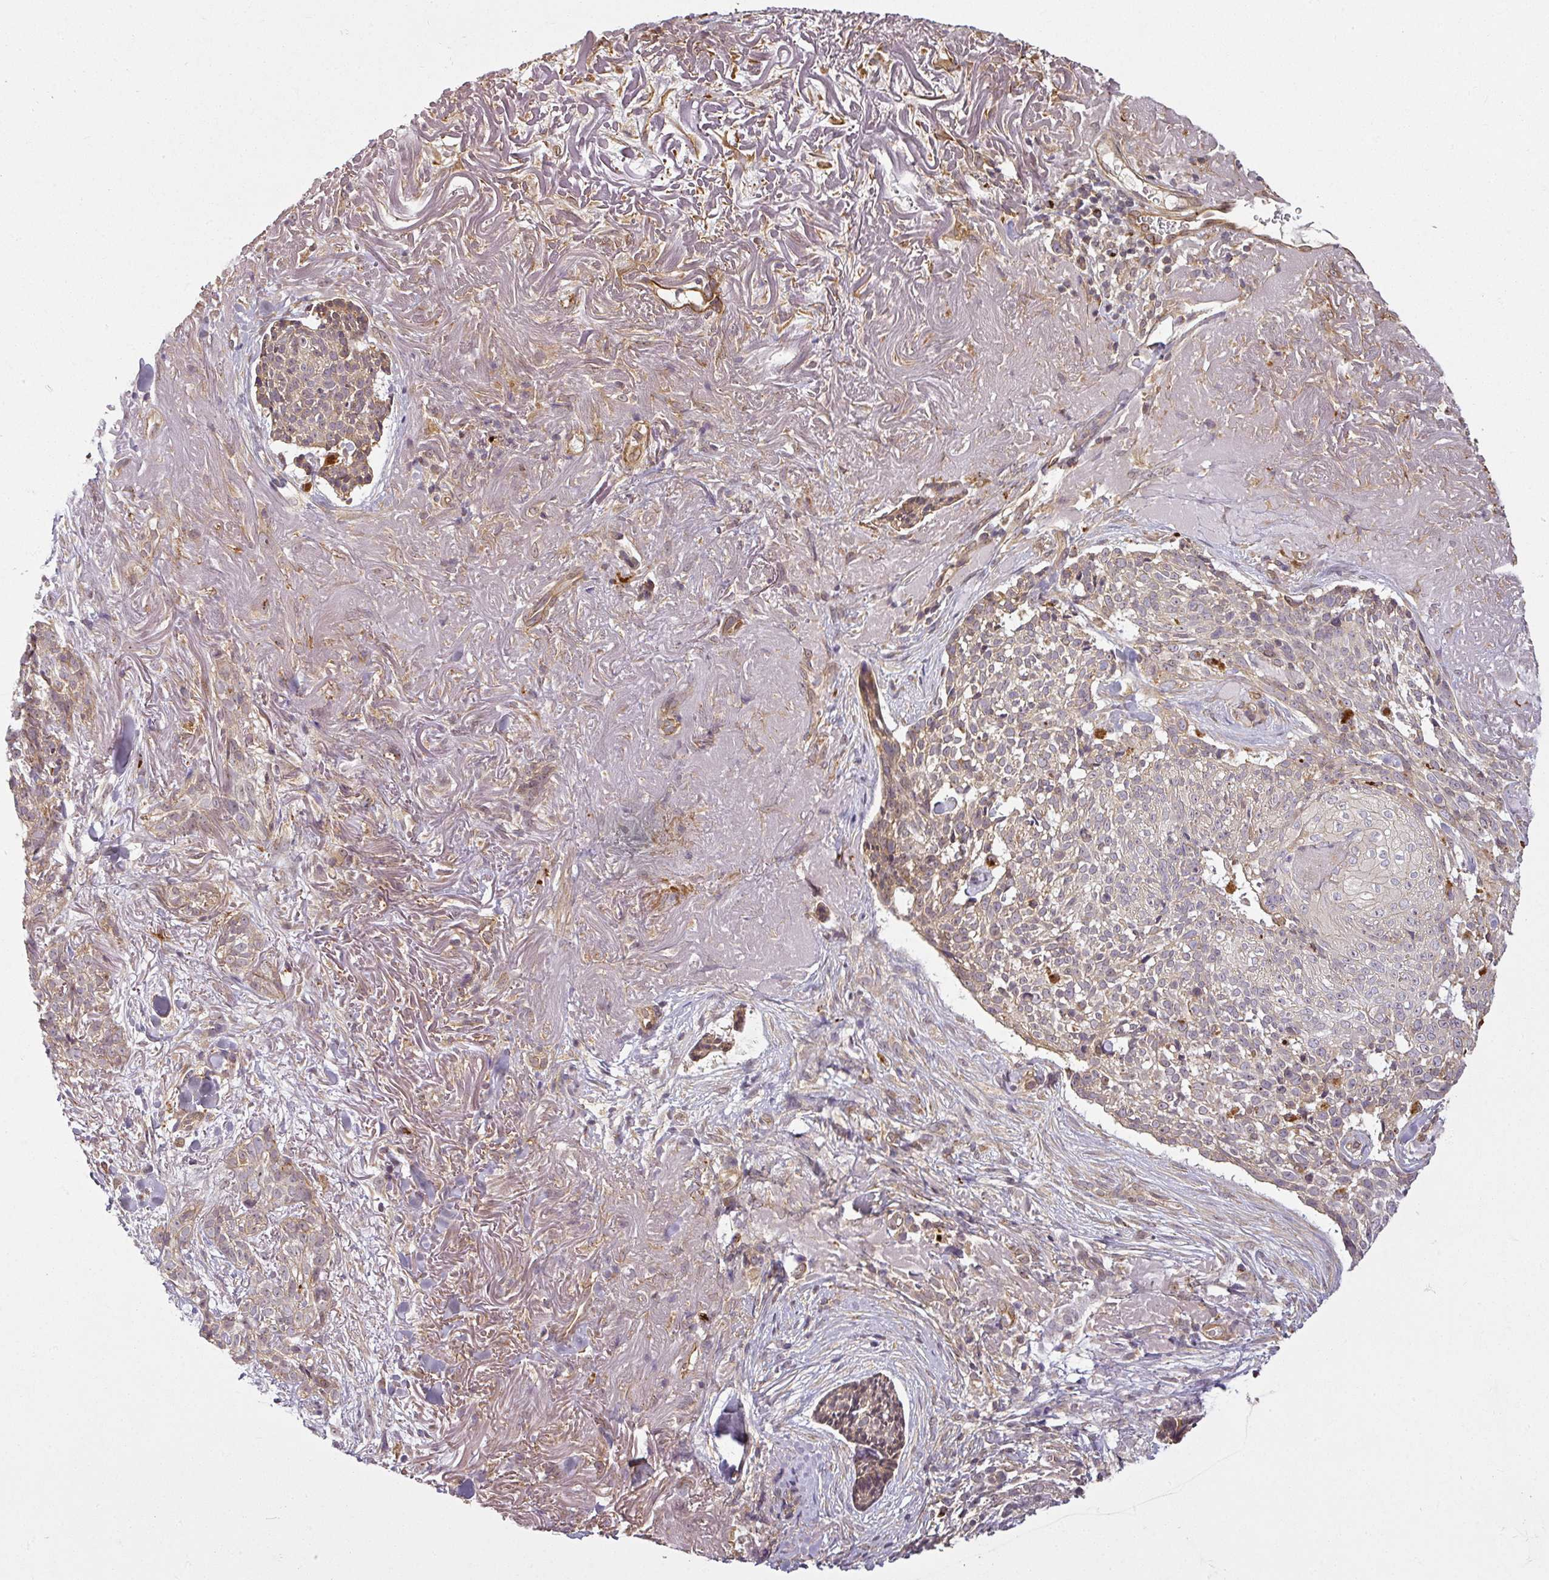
{"staining": {"intensity": "weak", "quantity": "25%-75%", "location": "cytoplasmic/membranous"}, "tissue": "skin cancer", "cell_type": "Tumor cells", "image_type": "cancer", "snomed": [{"axis": "morphology", "description": "Basal cell carcinoma"}, {"axis": "topography", "description": "Skin"}, {"axis": "topography", "description": "Skin of face"}], "caption": "A histopathology image showing weak cytoplasmic/membranous staining in about 25%-75% of tumor cells in skin cancer, as visualized by brown immunohistochemical staining.", "gene": "DIMT1", "patient": {"sex": "female", "age": 95}}